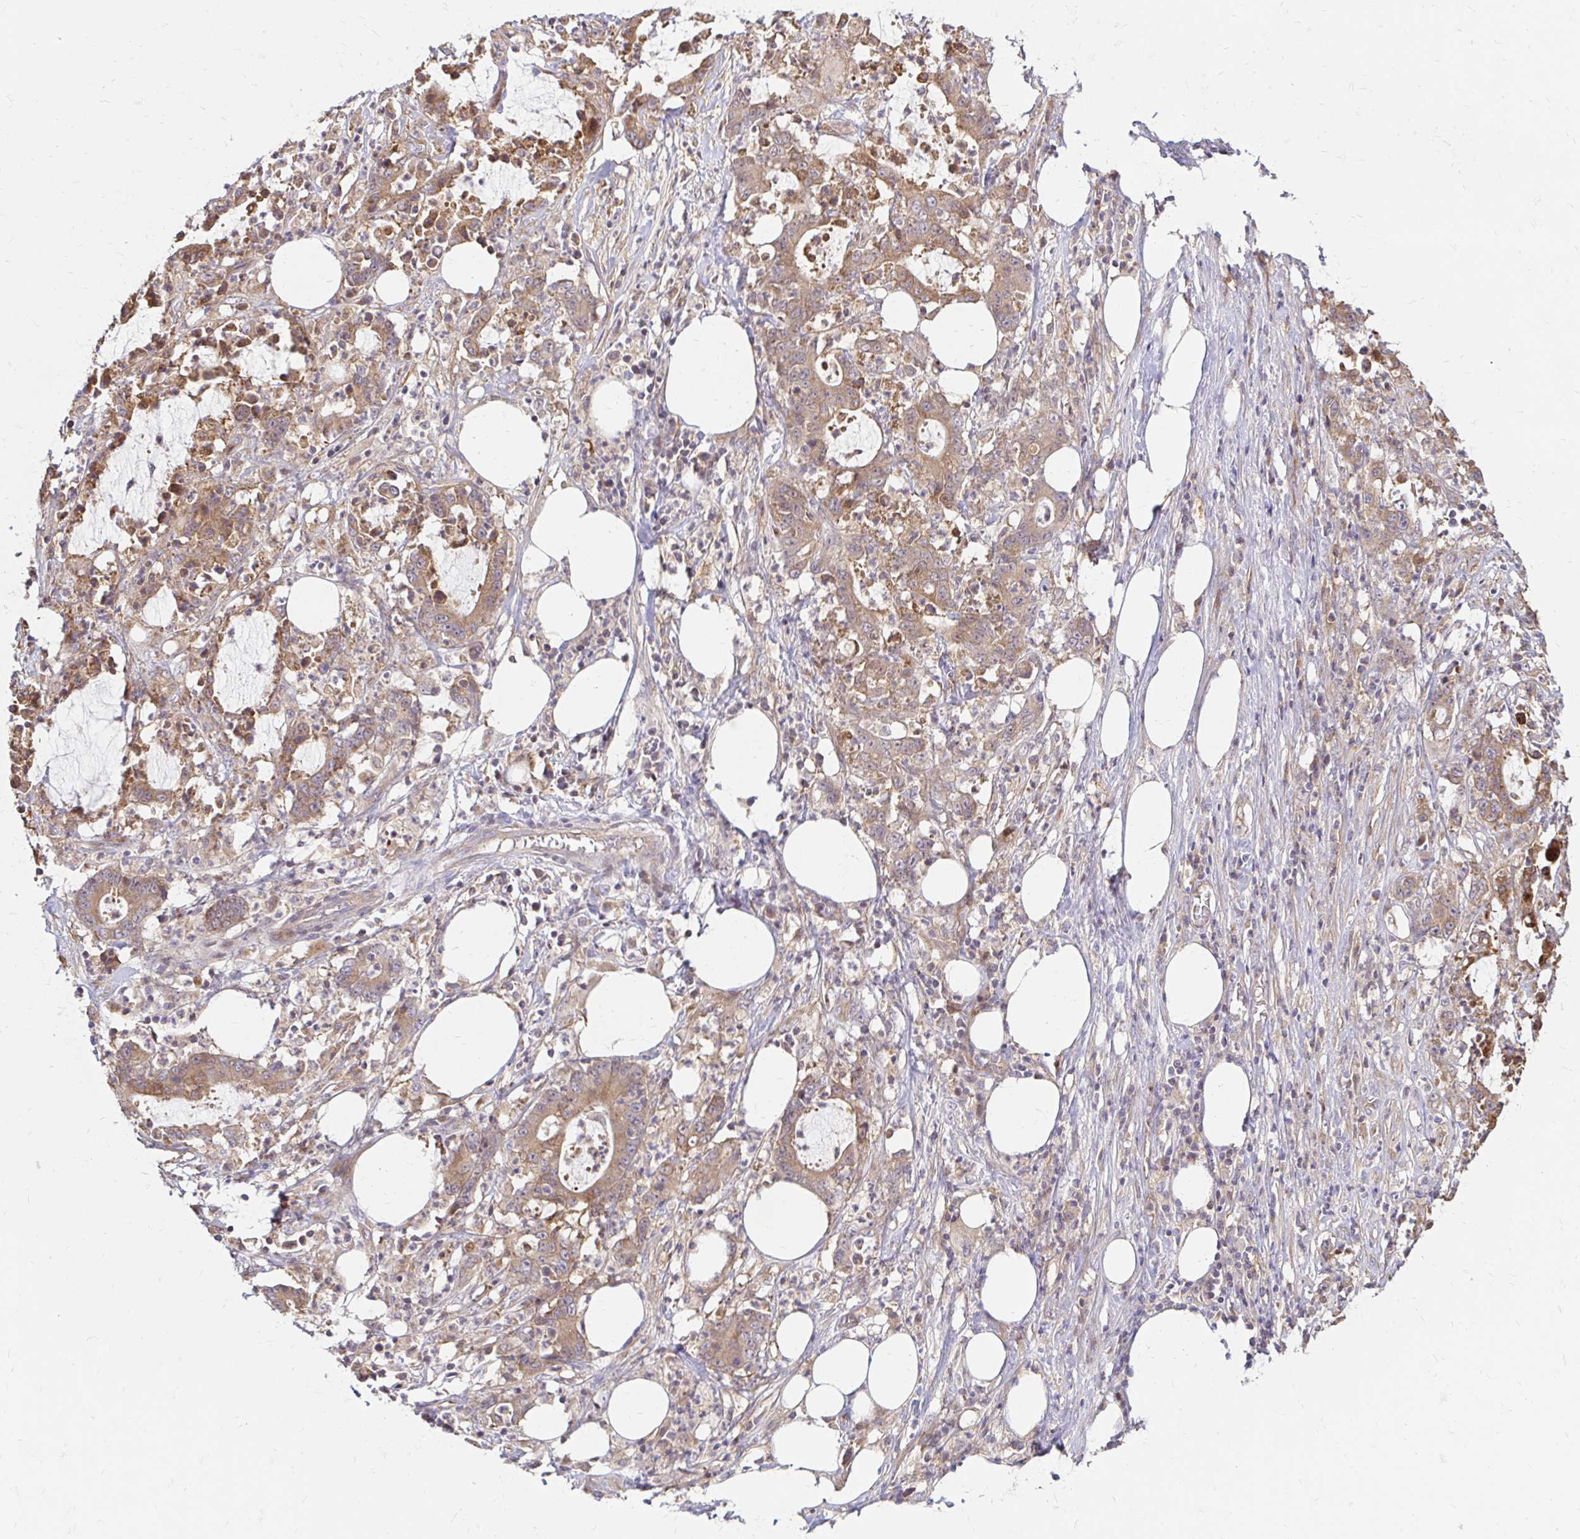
{"staining": {"intensity": "moderate", "quantity": ">75%", "location": "cytoplasmic/membranous"}, "tissue": "stomach cancer", "cell_type": "Tumor cells", "image_type": "cancer", "snomed": [{"axis": "morphology", "description": "Adenocarcinoma, NOS"}, {"axis": "topography", "description": "Stomach, upper"}], "caption": "Adenocarcinoma (stomach) stained with a protein marker displays moderate staining in tumor cells.", "gene": "ITGA2", "patient": {"sex": "male", "age": 68}}